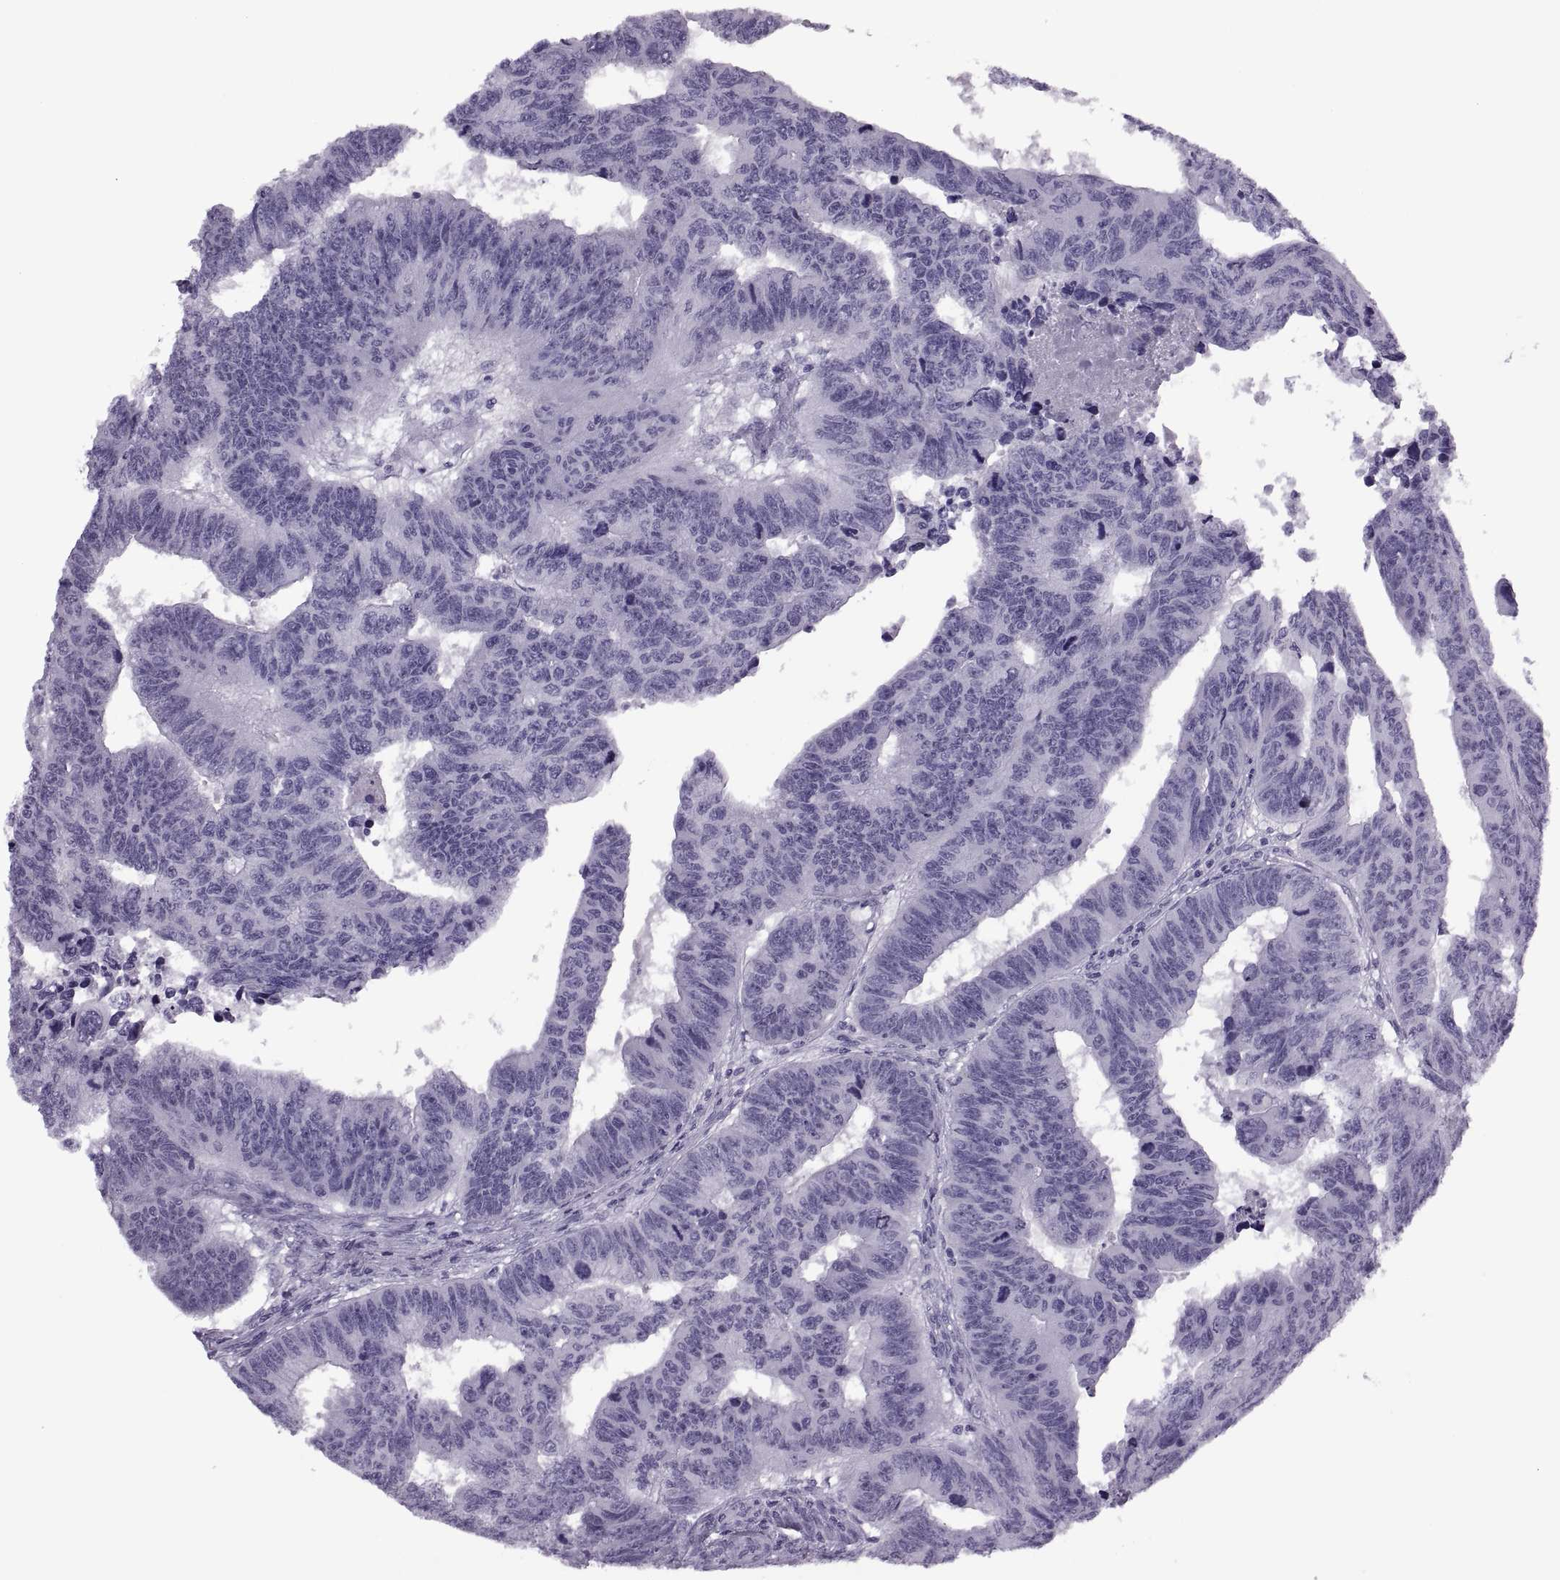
{"staining": {"intensity": "negative", "quantity": "none", "location": "none"}, "tissue": "colorectal cancer", "cell_type": "Tumor cells", "image_type": "cancer", "snomed": [{"axis": "morphology", "description": "Adenocarcinoma, NOS"}, {"axis": "topography", "description": "Rectum"}], "caption": "The image demonstrates no significant positivity in tumor cells of colorectal adenocarcinoma.", "gene": "FAM24A", "patient": {"sex": "female", "age": 85}}